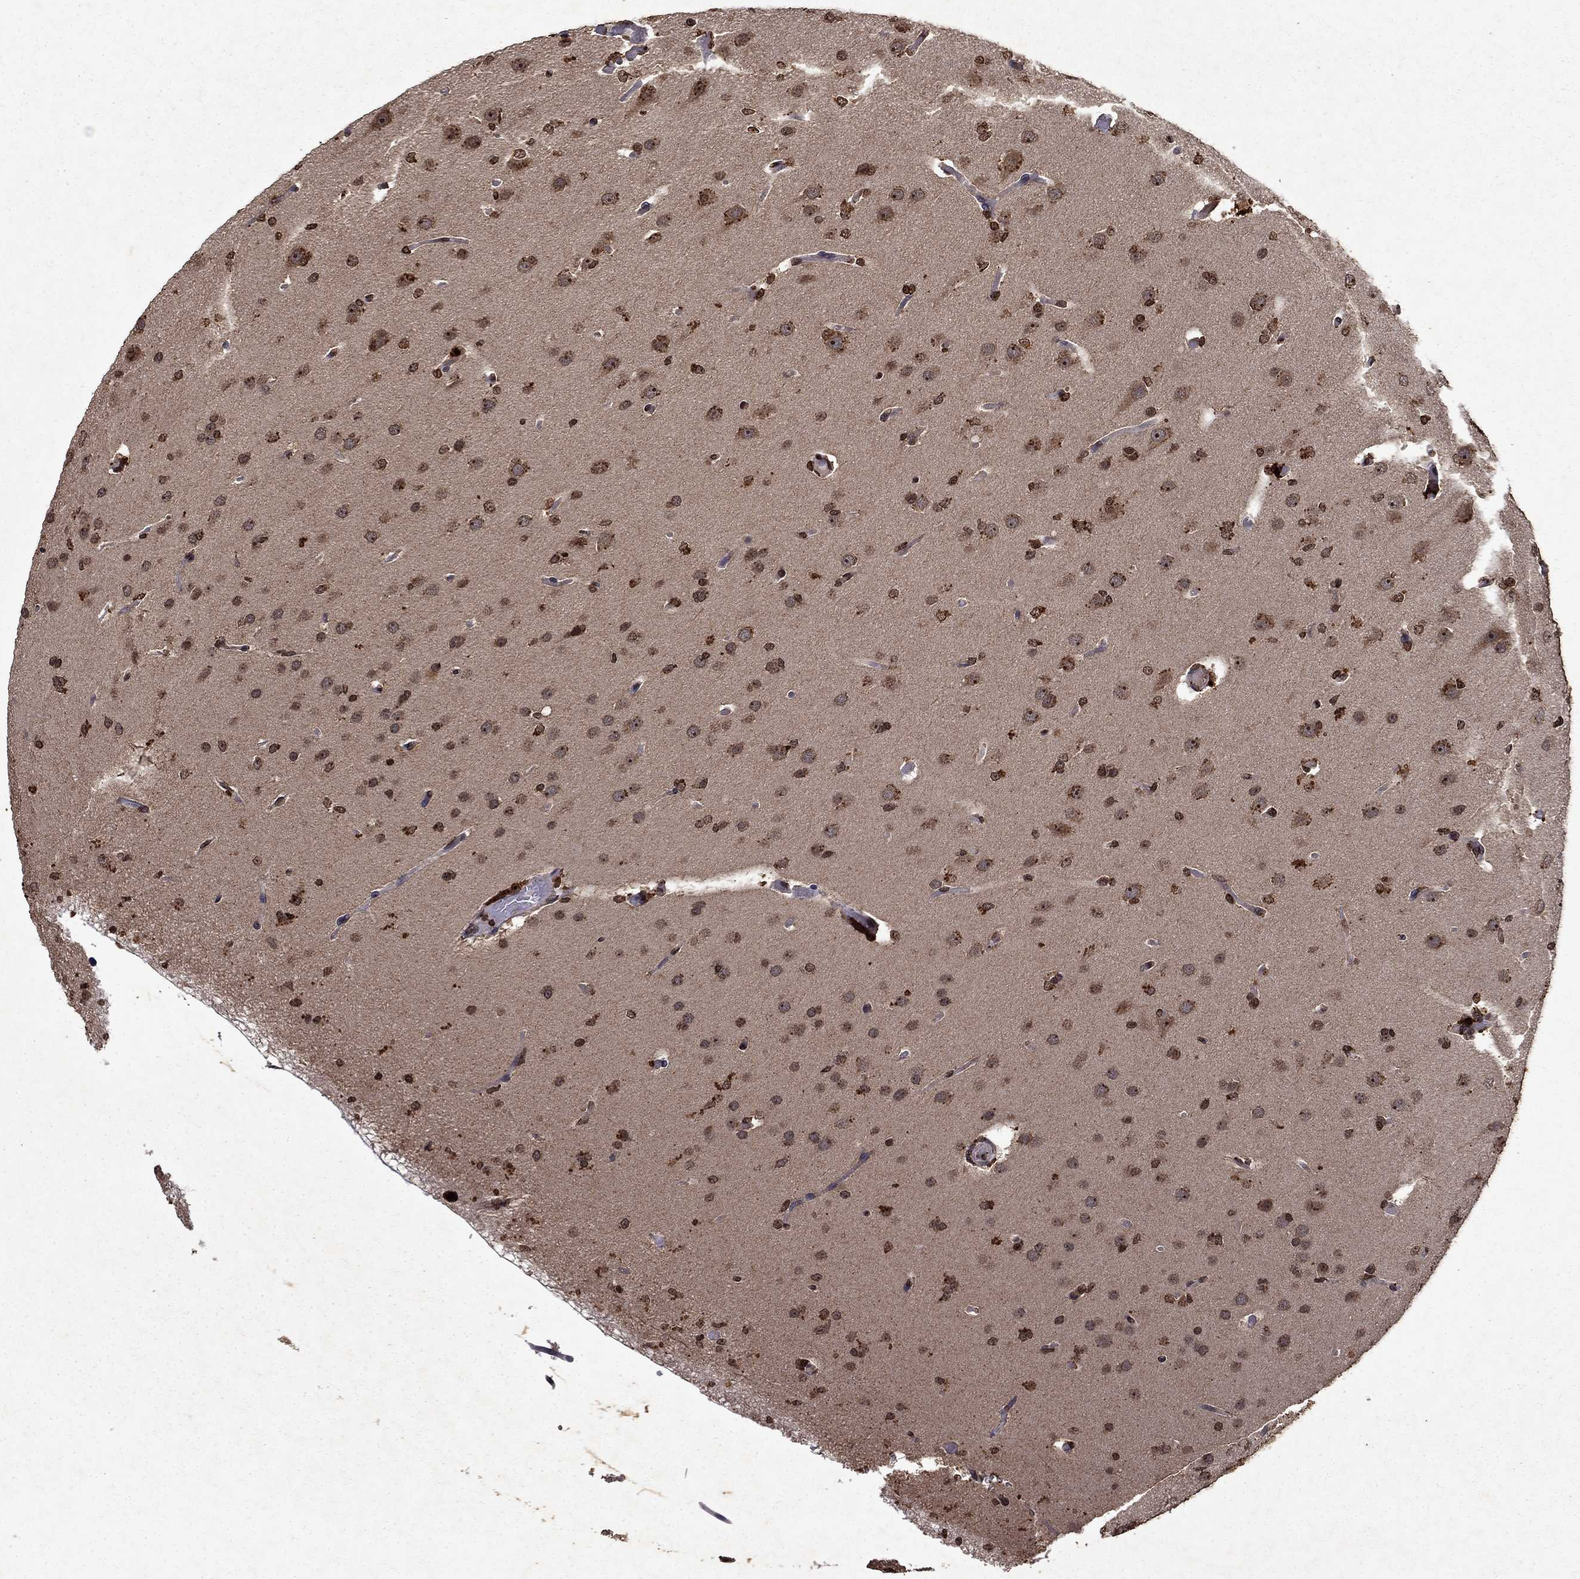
{"staining": {"intensity": "moderate", "quantity": ">75%", "location": "cytoplasmic/membranous,nuclear"}, "tissue": "glioma", "cell_type": "Tumor cells", "image_type": "cancer", "snomed": [{"axis": "morphology", "description": "Glioma, malignant, Low grade"}, {"axis": "topography", "description": "Brain"}], "caption": "Glioma stained for a protein demonstrates moderate cytoplasmic/membranous and nuclear positivity in tumor cells.", "gene": "PIN4", "patient": {"sex": "male", "age": 41}}